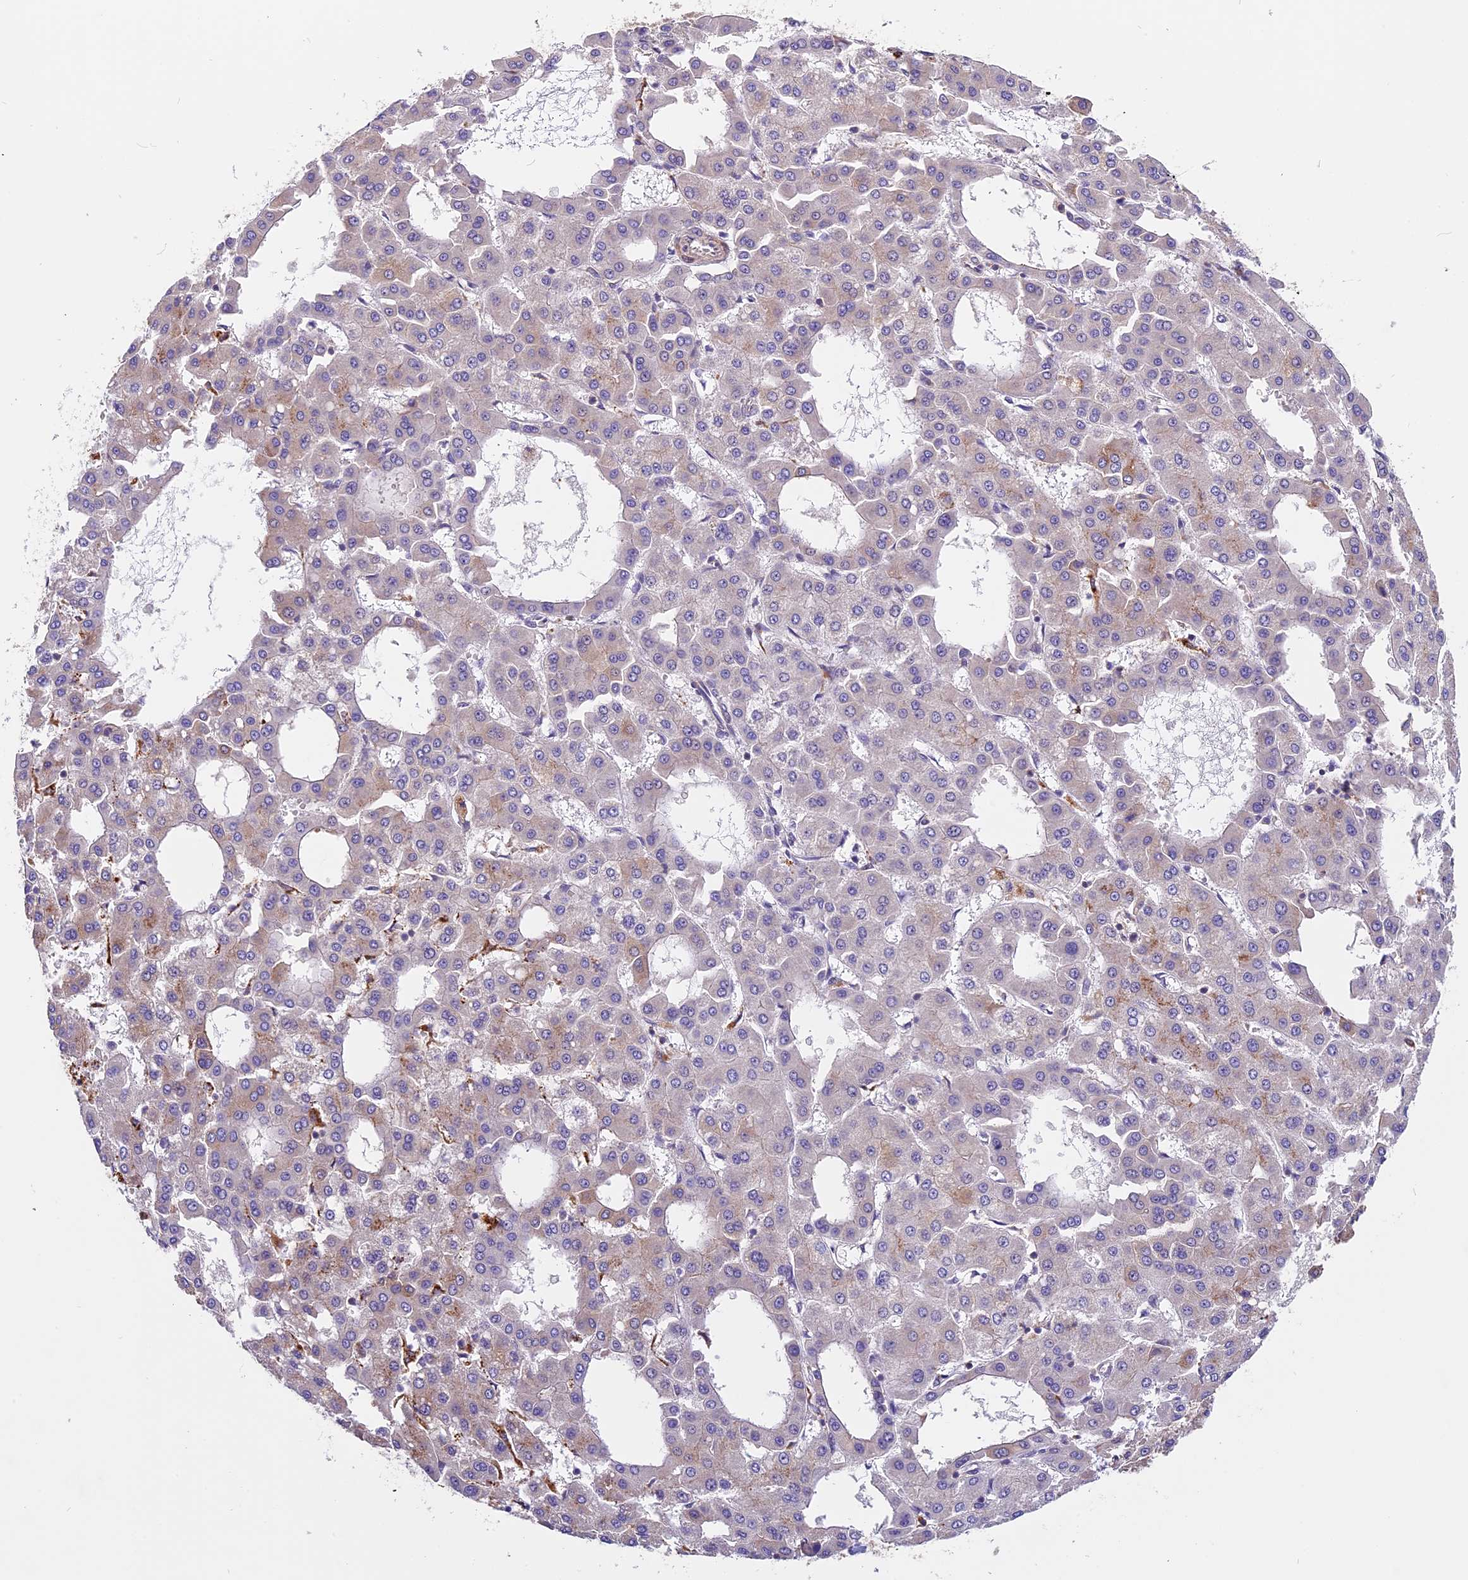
{"staining": {"intensity": "moderate", "quantity": "<25%", "location": "cytoplasmic/membranous"}, "tissue": "liver cancer", "cell_type": "Tumor cells", "image_type": "cancer", "snomed": [{"axis": "morphology", "description": "Carcinoma, Hepatocellular, NOS"}, {"axis": "topography", "description": "Liver"}], "caption": "Immunohistochemistry photomicrograph of neoplastic tissue: liver cancer (hepatocellular carcinoma) stained using IHC exhibits low levels of moderate protein expression localized specifically in the cytoplasmic/membranous of tumor cells, appearing as a cytoplasmic/membranous brown color.", "gene": "COPE", "patient": {"sex": "male", "age": 47}}